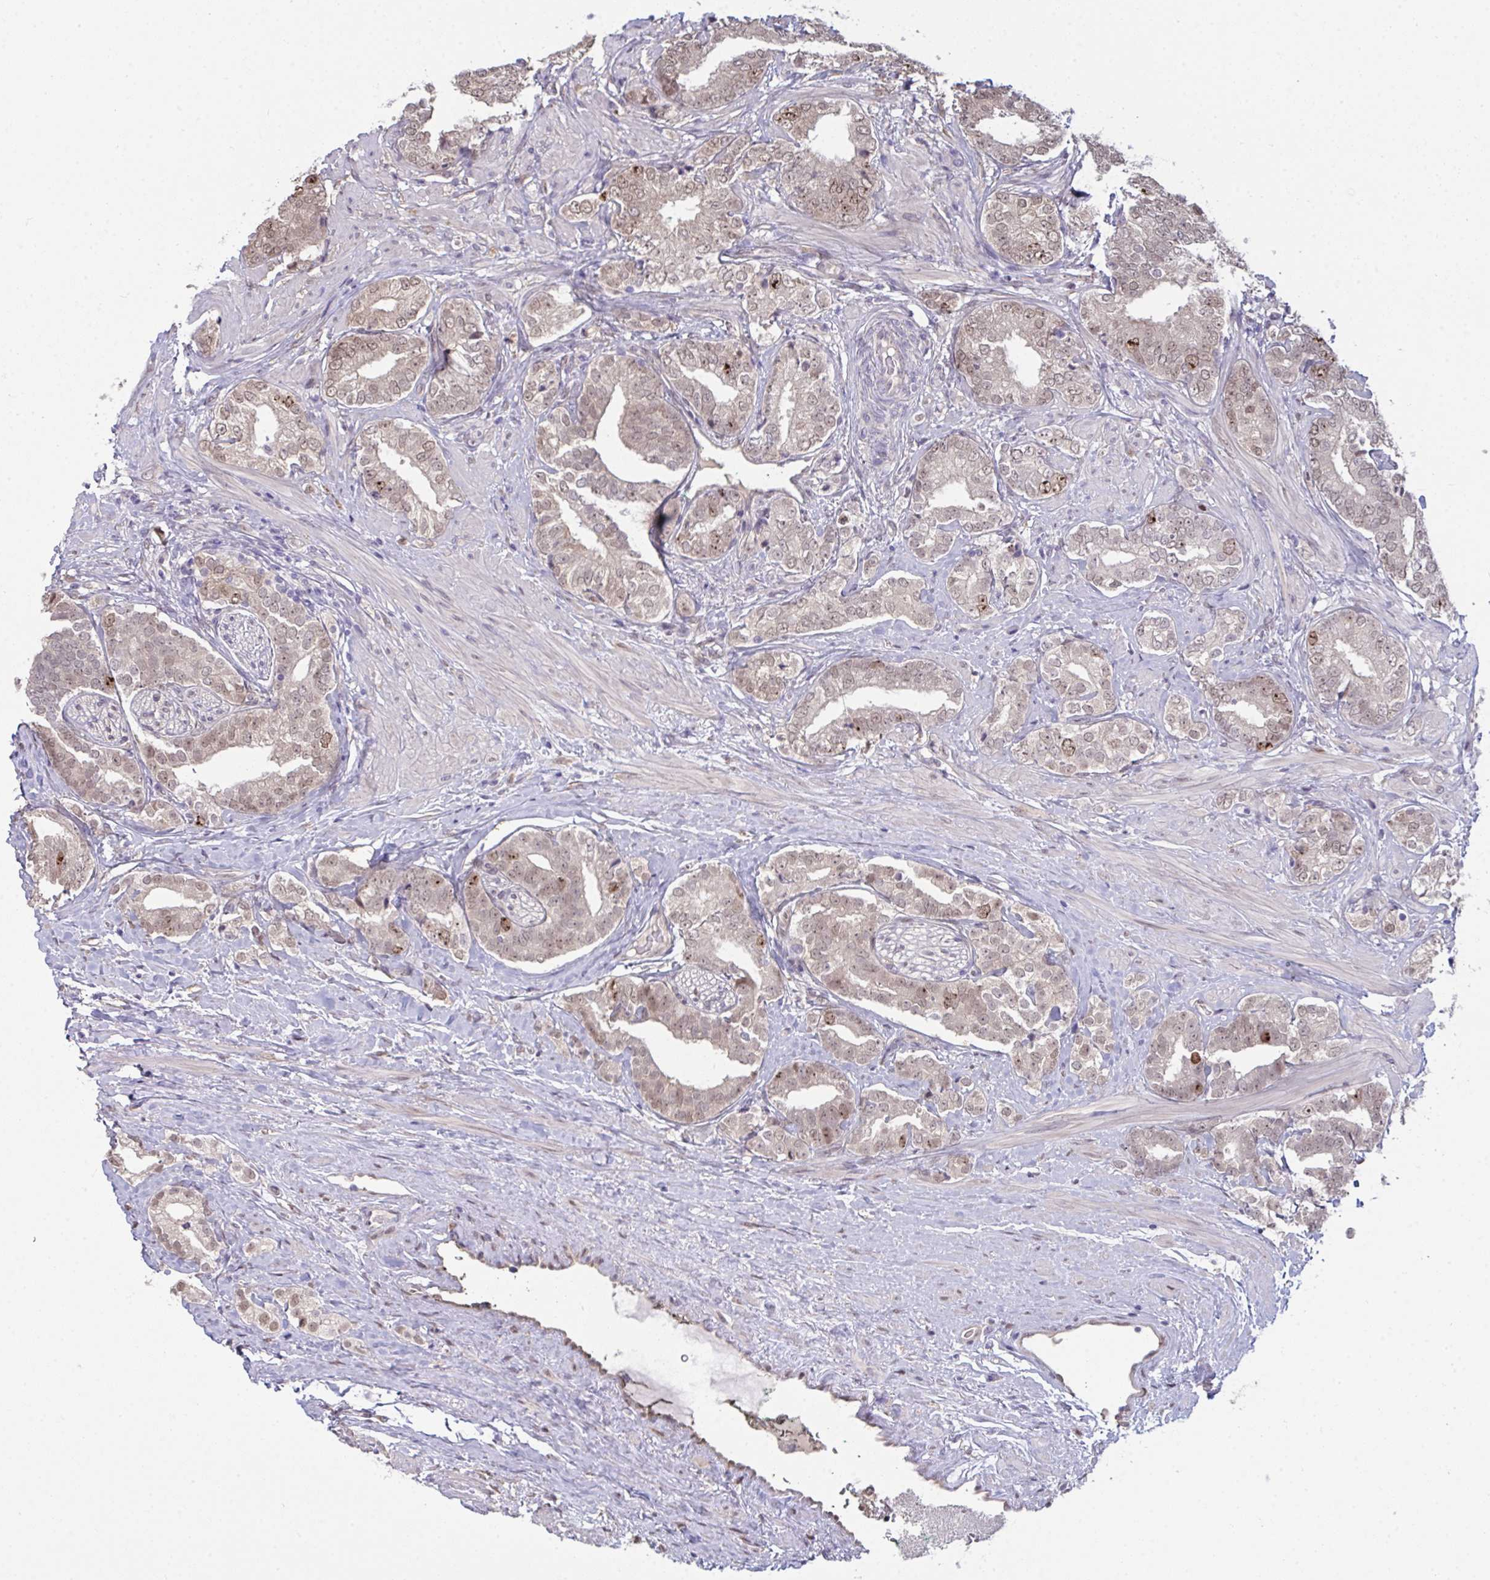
{"staining": {"intensity": "moderate", "quantity": "<25%", "location": "nuclear"}, "tissue": "prostate cancer", "cell_type": "Tumor cells", "image_type": "cancer", "snomed": [{"axis": "morphology", "description": "Adenocarcinoma, High grade"}, {"axis": "topography", "description": "Prostate"}], "caption": "Protein staining shows moderate nuclear staining in about <25% of tumor cells in prostate high-grade adenocarcinoma.", "gene": "SETD7", "patient": {"sex": "male", "age": 72}}